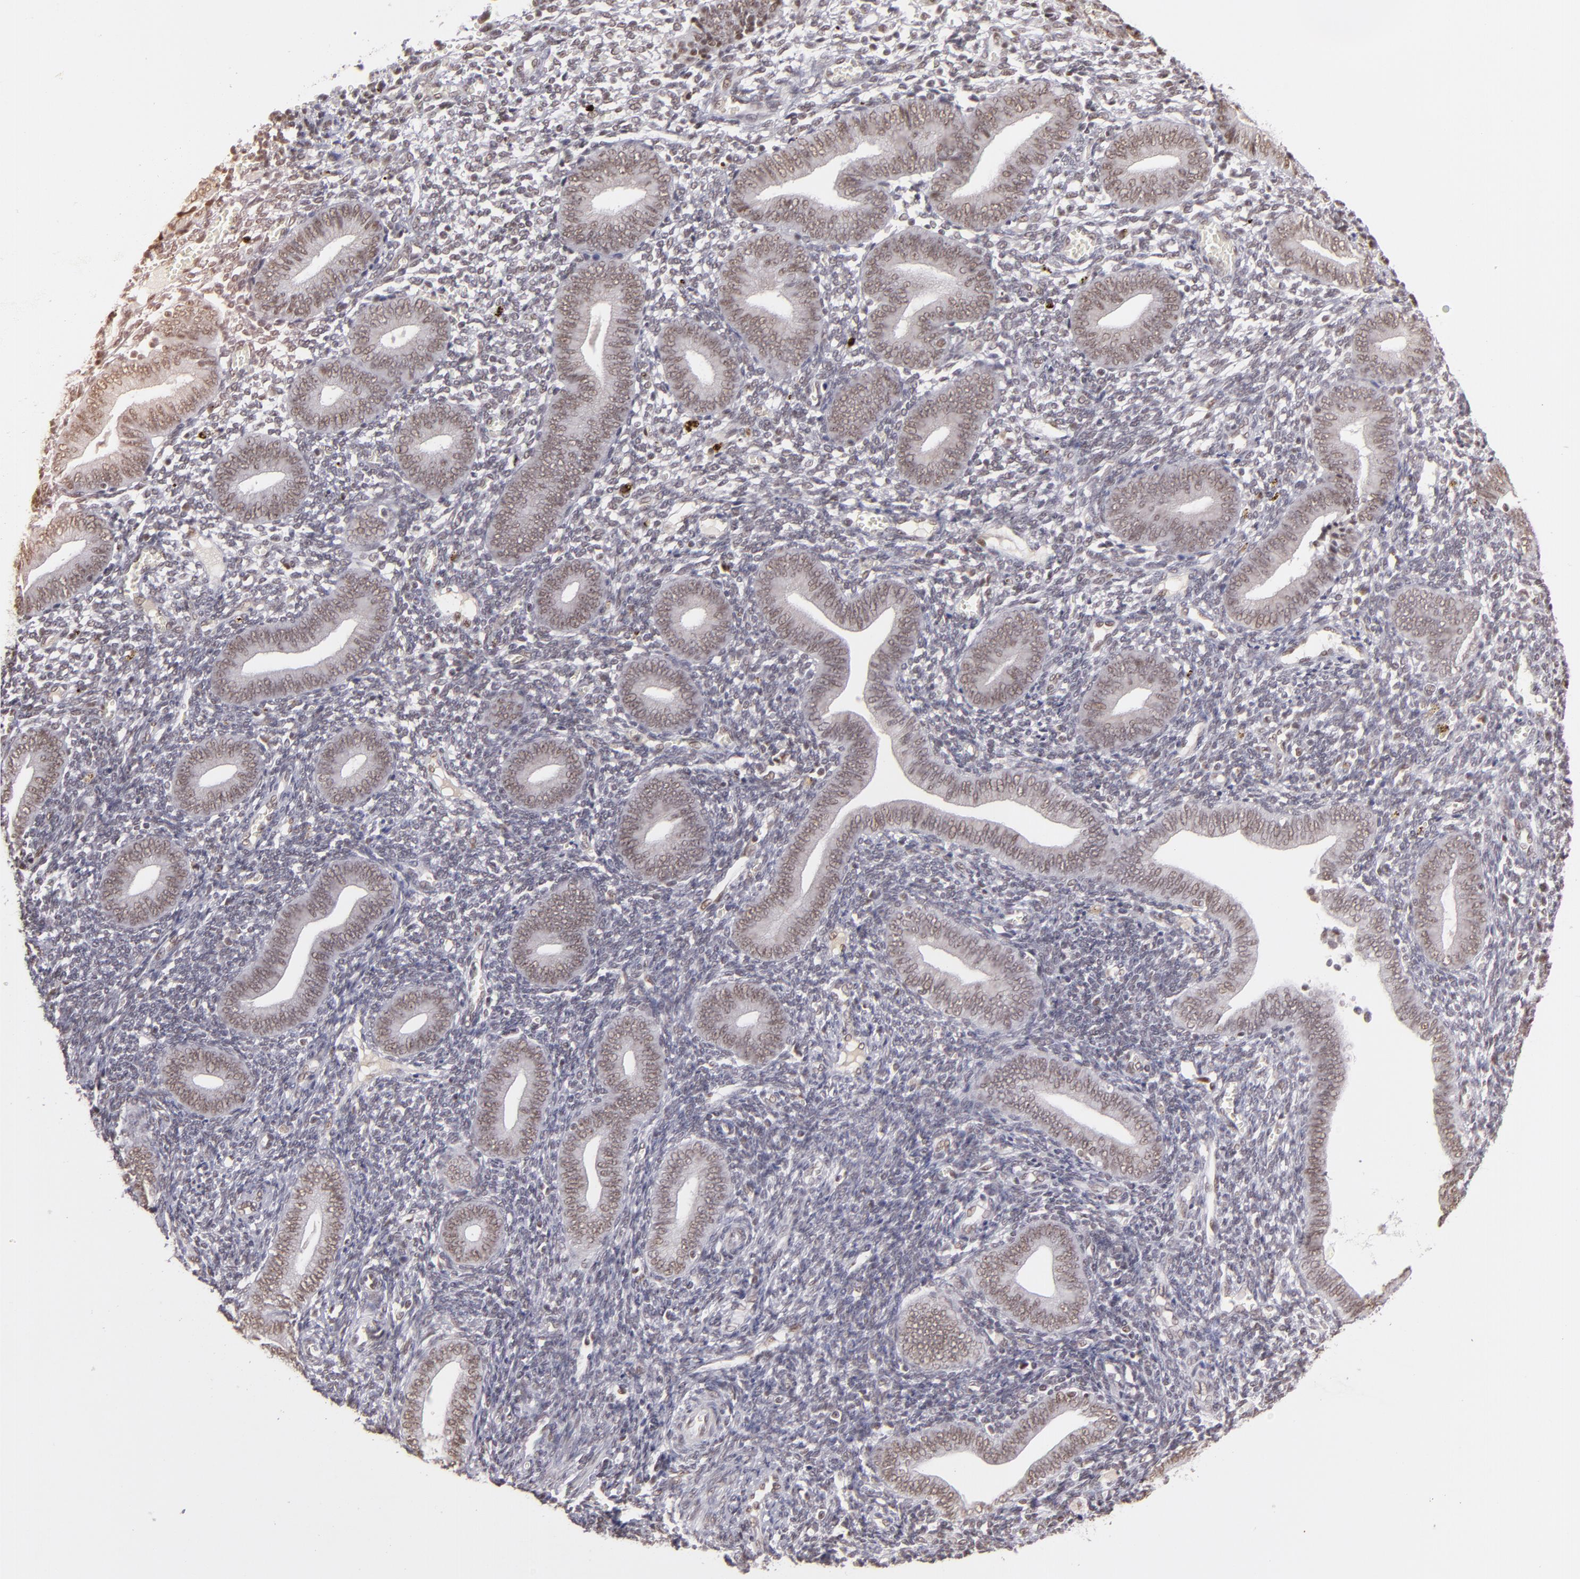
{"staining": {"intensity": "weak", "quantity": "25%-75%", "location": "nuclear"}, "tissue": "endometrium", "cell_type": "Cells in endometrial stroma", "image_type": "normal", "snomed": [{"axis": "morphology", "description": "Normal tissue, NOS"}, {"axis": "topography", "description": "Uterus"}, {"axis": "topography", "description": "Endometrium"}], "caption": "Immunohistochemical staining of benign endometrium shows 25%-75% levels of weak nuclear protein expression in about 25%-75% of cells in endometrial stroma. (brown staining indicates protein expression, while blue staining denotes nuclei).", "gene": "INTS6", "patient": {"sex": "female", "age": 33}}